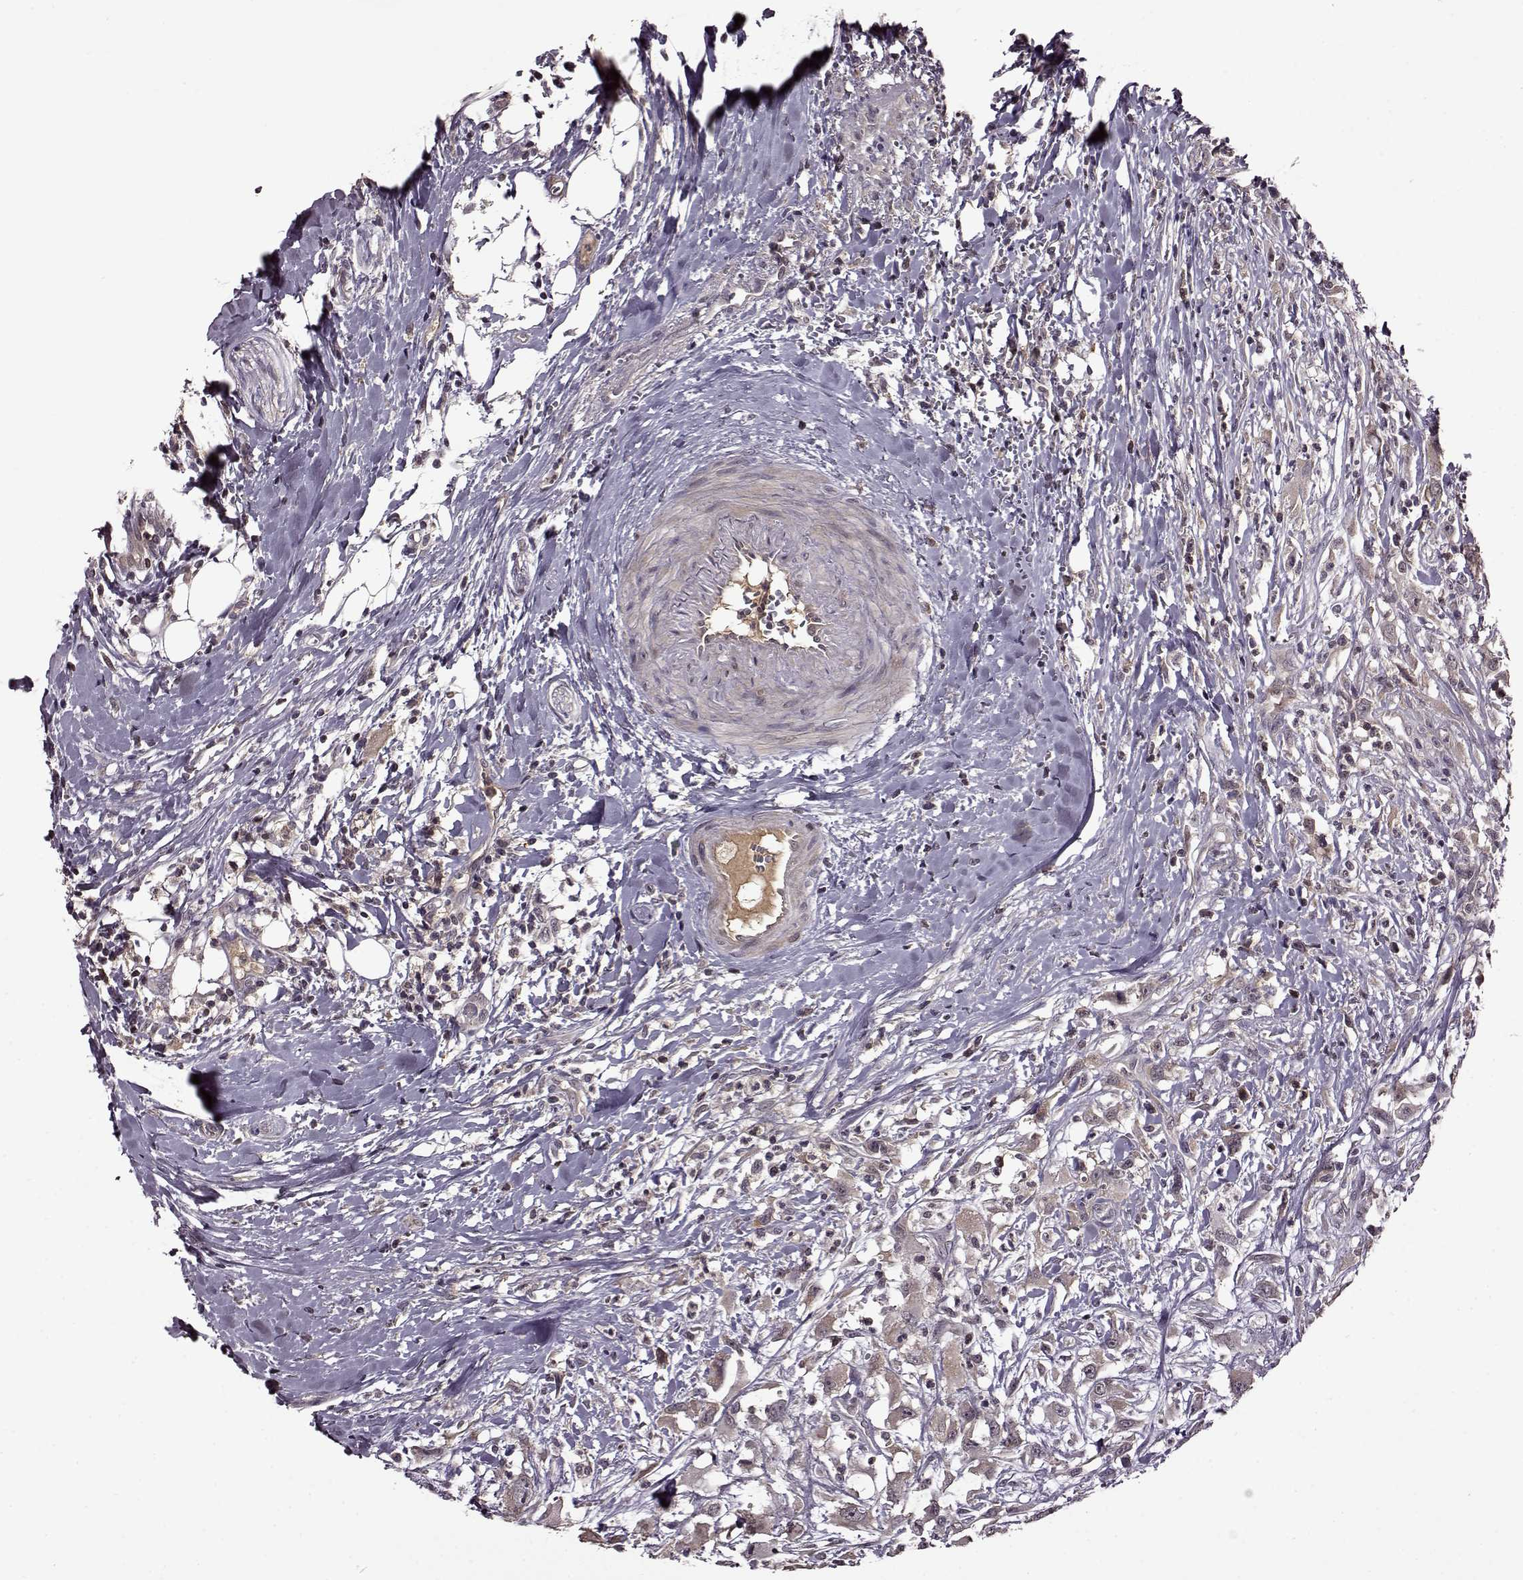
{"staining": {"intensity": "weak", "quantity": ">75%", "location": "cytoplasmic/membranous"}, "tissue": "head and neck cancer", "cell_type": "Tumor cells", "image_type": "cancer", "snomed": [{"axis": "morphology", "description": "Squamous cell carcinoma, NOS"}, {"axis": "morphology", "description": "Squamous cell carcinoma, metastatic, NOS"}, {"axis": "topography", "description": "Oral tissue"}, {"axis": "topography", "description": "Head-Neck"}], "caption": "Immunohistochemical staining of human head and neck cancer demonstrates low levels of weak cytoplasmic/membranous protein positivity in approximately >75% of tumor cells. Immunohistochemistry (ihc) stains the protein in brown and the nuclei are stained blue.", "gene": "MAIP1", "patient": {"sex": "female", "age": 85}}